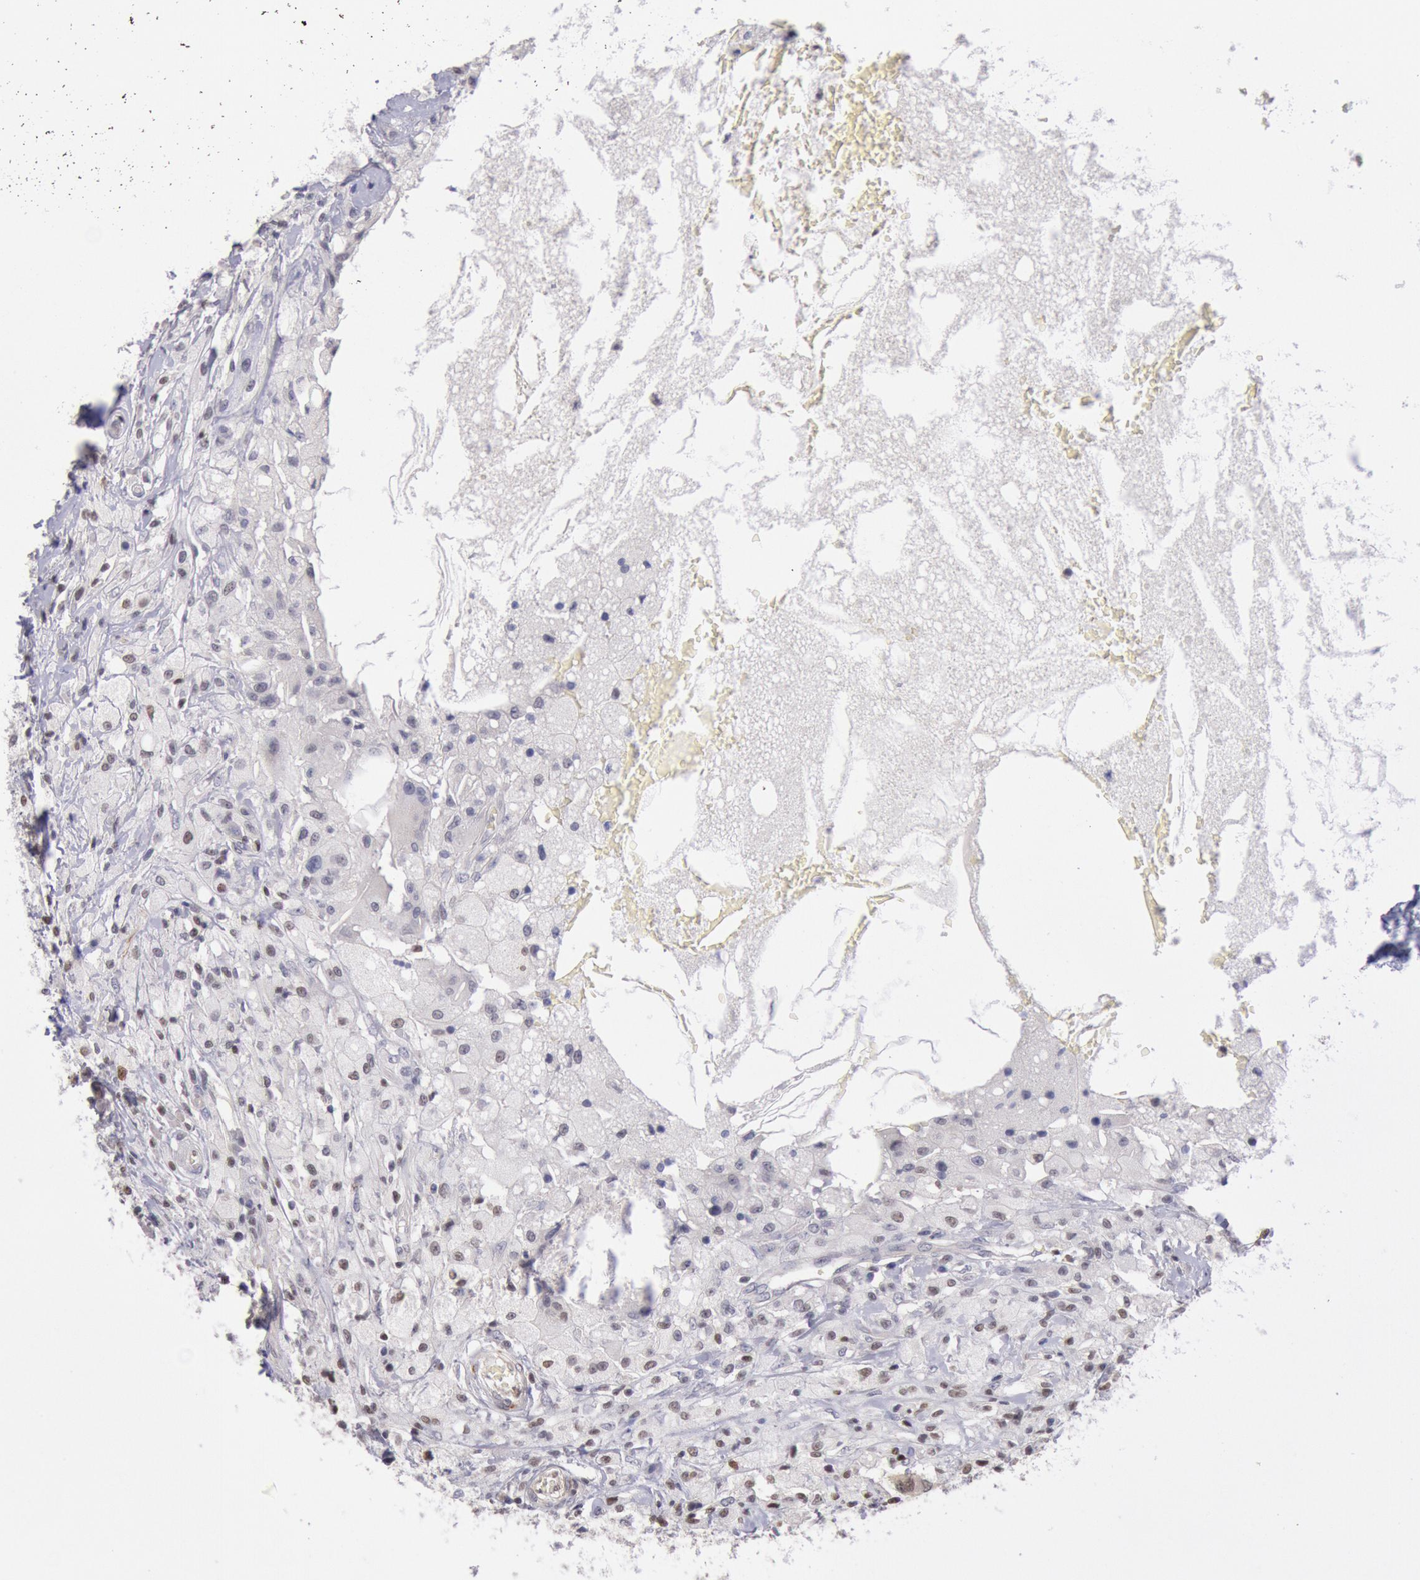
{"staining": {"intensity": "weak", "quantity": ">75%", "location": "cytoplasmic/membranous,nuclear"}, "tissue": "breast cancer", "cell_type": "Tumor cells", "image_type": "cancer", "snomed": [{"axis": "morphology", "description": "Duct carcinoma"}, {"axis": "topography", "description": "Breast"}], "caption": "Invasive ductal carcinoma (breast) stained for a protein demonstrates weak cytoplasmic/membranous and nuclear positivity in tumor cells. (IHC, brightfield microscopy, high magnification).", "gene": "RPS6KA5", "patient": {"sex": "female", "age": 27}}